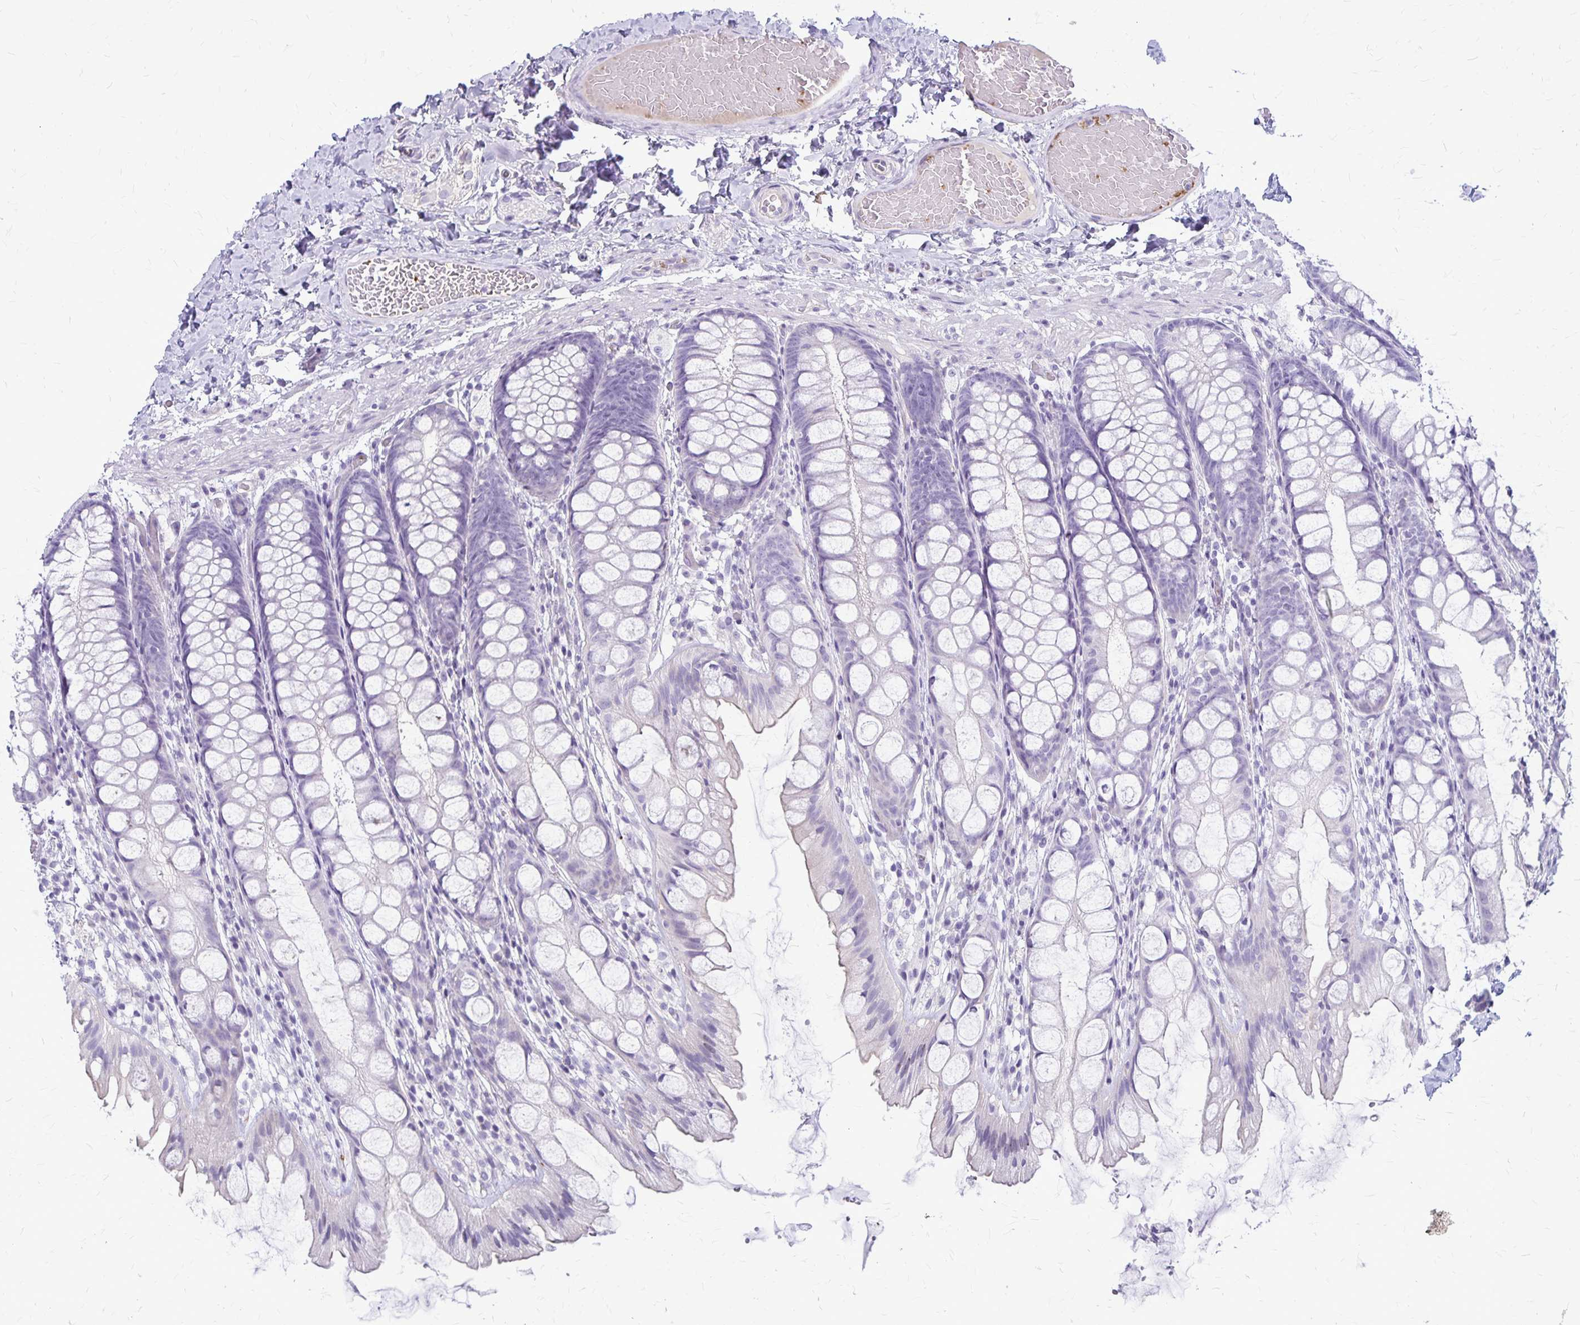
{"staining": {"intensity": "negative", "quantity": "none", "location": "none"}, "tissue": "colon", "cell_type": "Endothelial cells", "image_type": "normal", "snomed": [{"axis": "morphology", "description": "Normal tissue, NOS"}, {"axis": "topography", "description": "Colon"}], "caption": "Immunohistochemistry of unremarkable human colon demonstrates no expression in endothelial cells. (Brightfield microscopy of DAB (3,3'-diaminobenzidine) immunohistochemistry (IHC) at high magnification).", "gene": "GP9", "patient": {"sex": "male", "age": 47}}